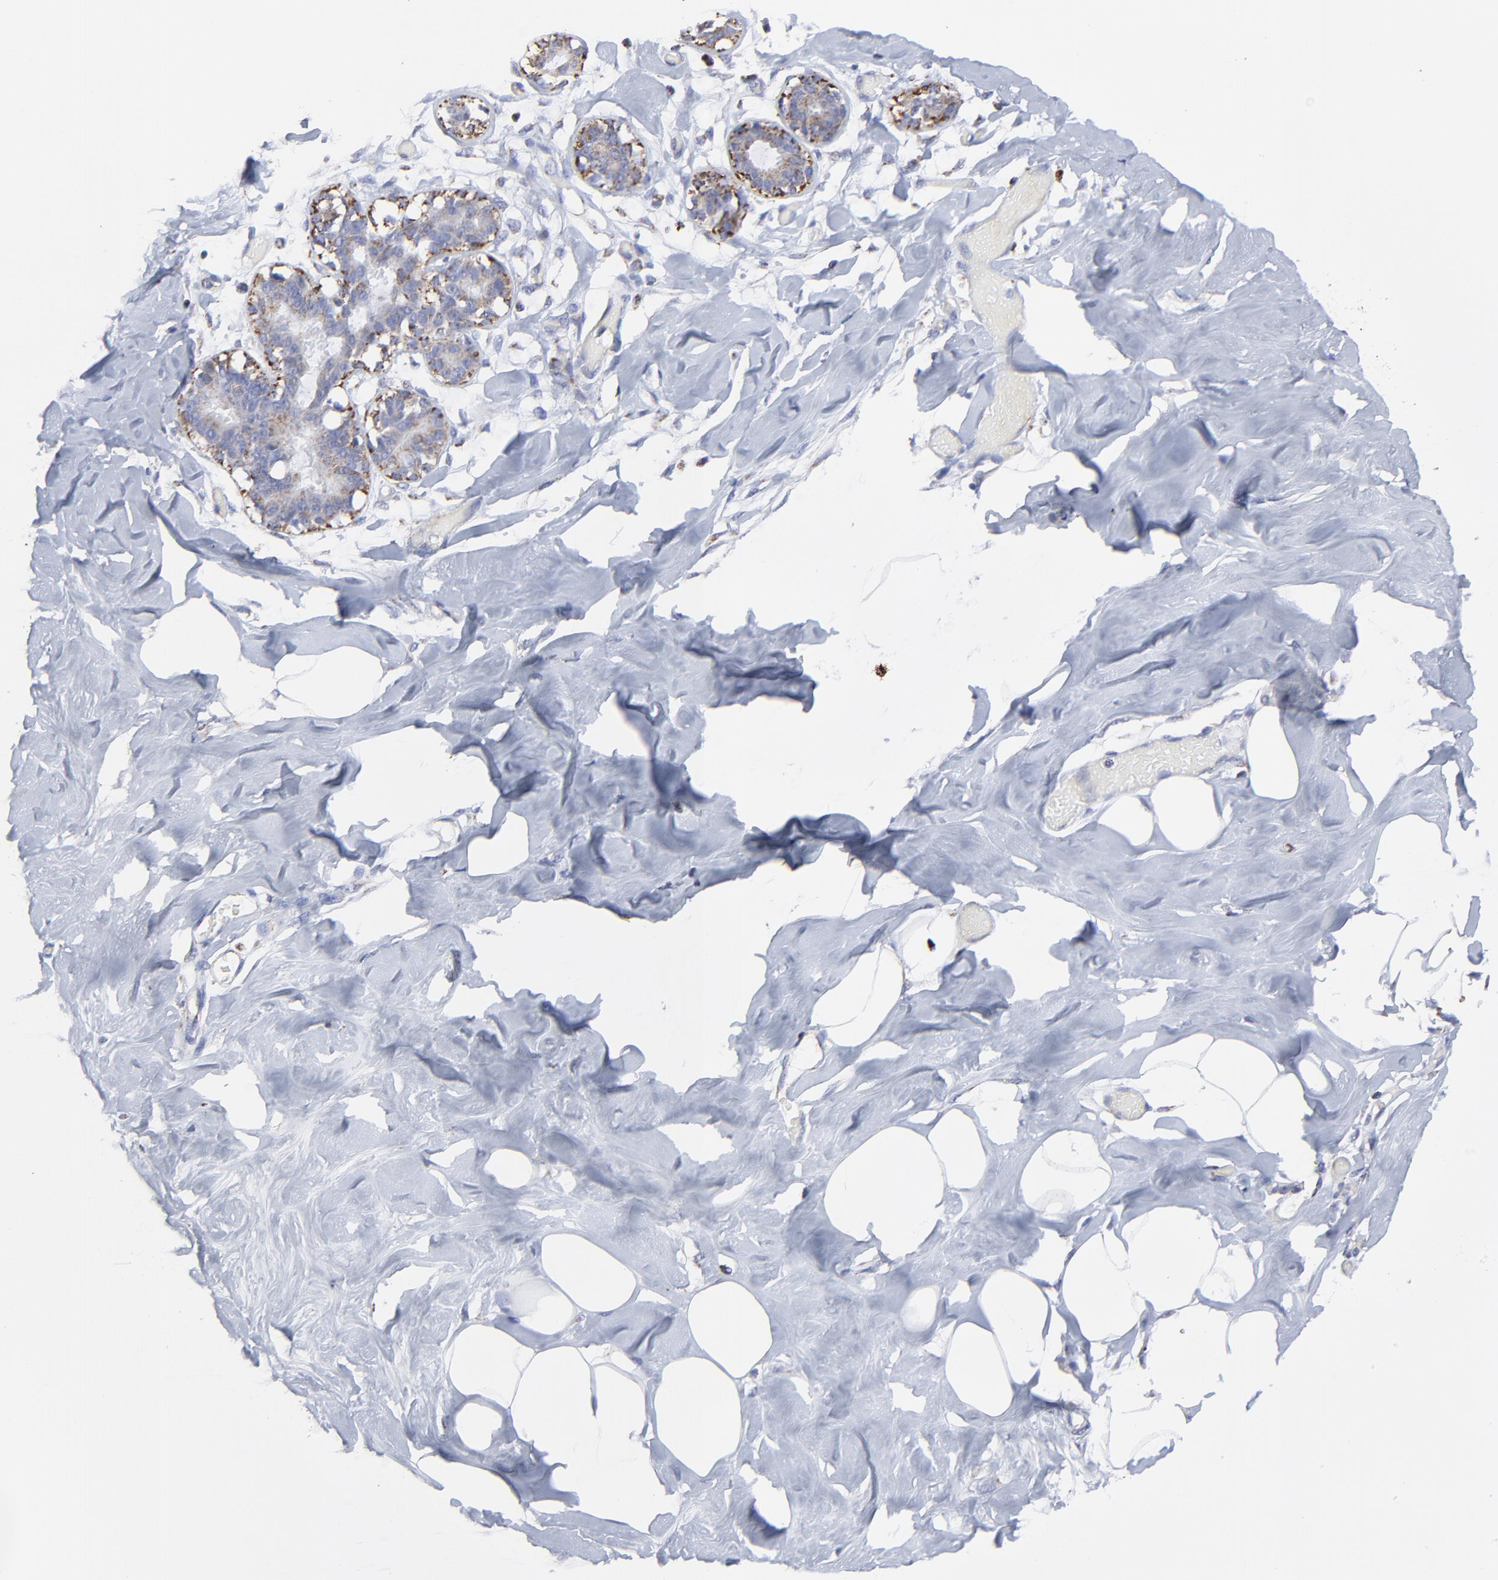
{"staining": {"intensity": "moderate", "quantity": "25%-75%", "location": "cytoplasmic/membranous"}, "tissue": "breast", "cell_type": "Adipocytes", "image_type": "normal", "snomed": [{"axis": "morphology", "description": "Normal tissue, NOS"}, {"axis": "topography", "description": "Breast"}, {"axis": "topography", "description": "Soft tissue"}], "caption": "Immunohistochemistry image of normal breast: human breast stained using immunohistochemistry exhibits medium levels of moderate protein expression localized specifically in the cytoplasmic/membranous of adipocytes, appearing as a cytoplasmic/membranous brown color.", "gene": "PINK1", "patient": {"sex": "female", "age": 25}}